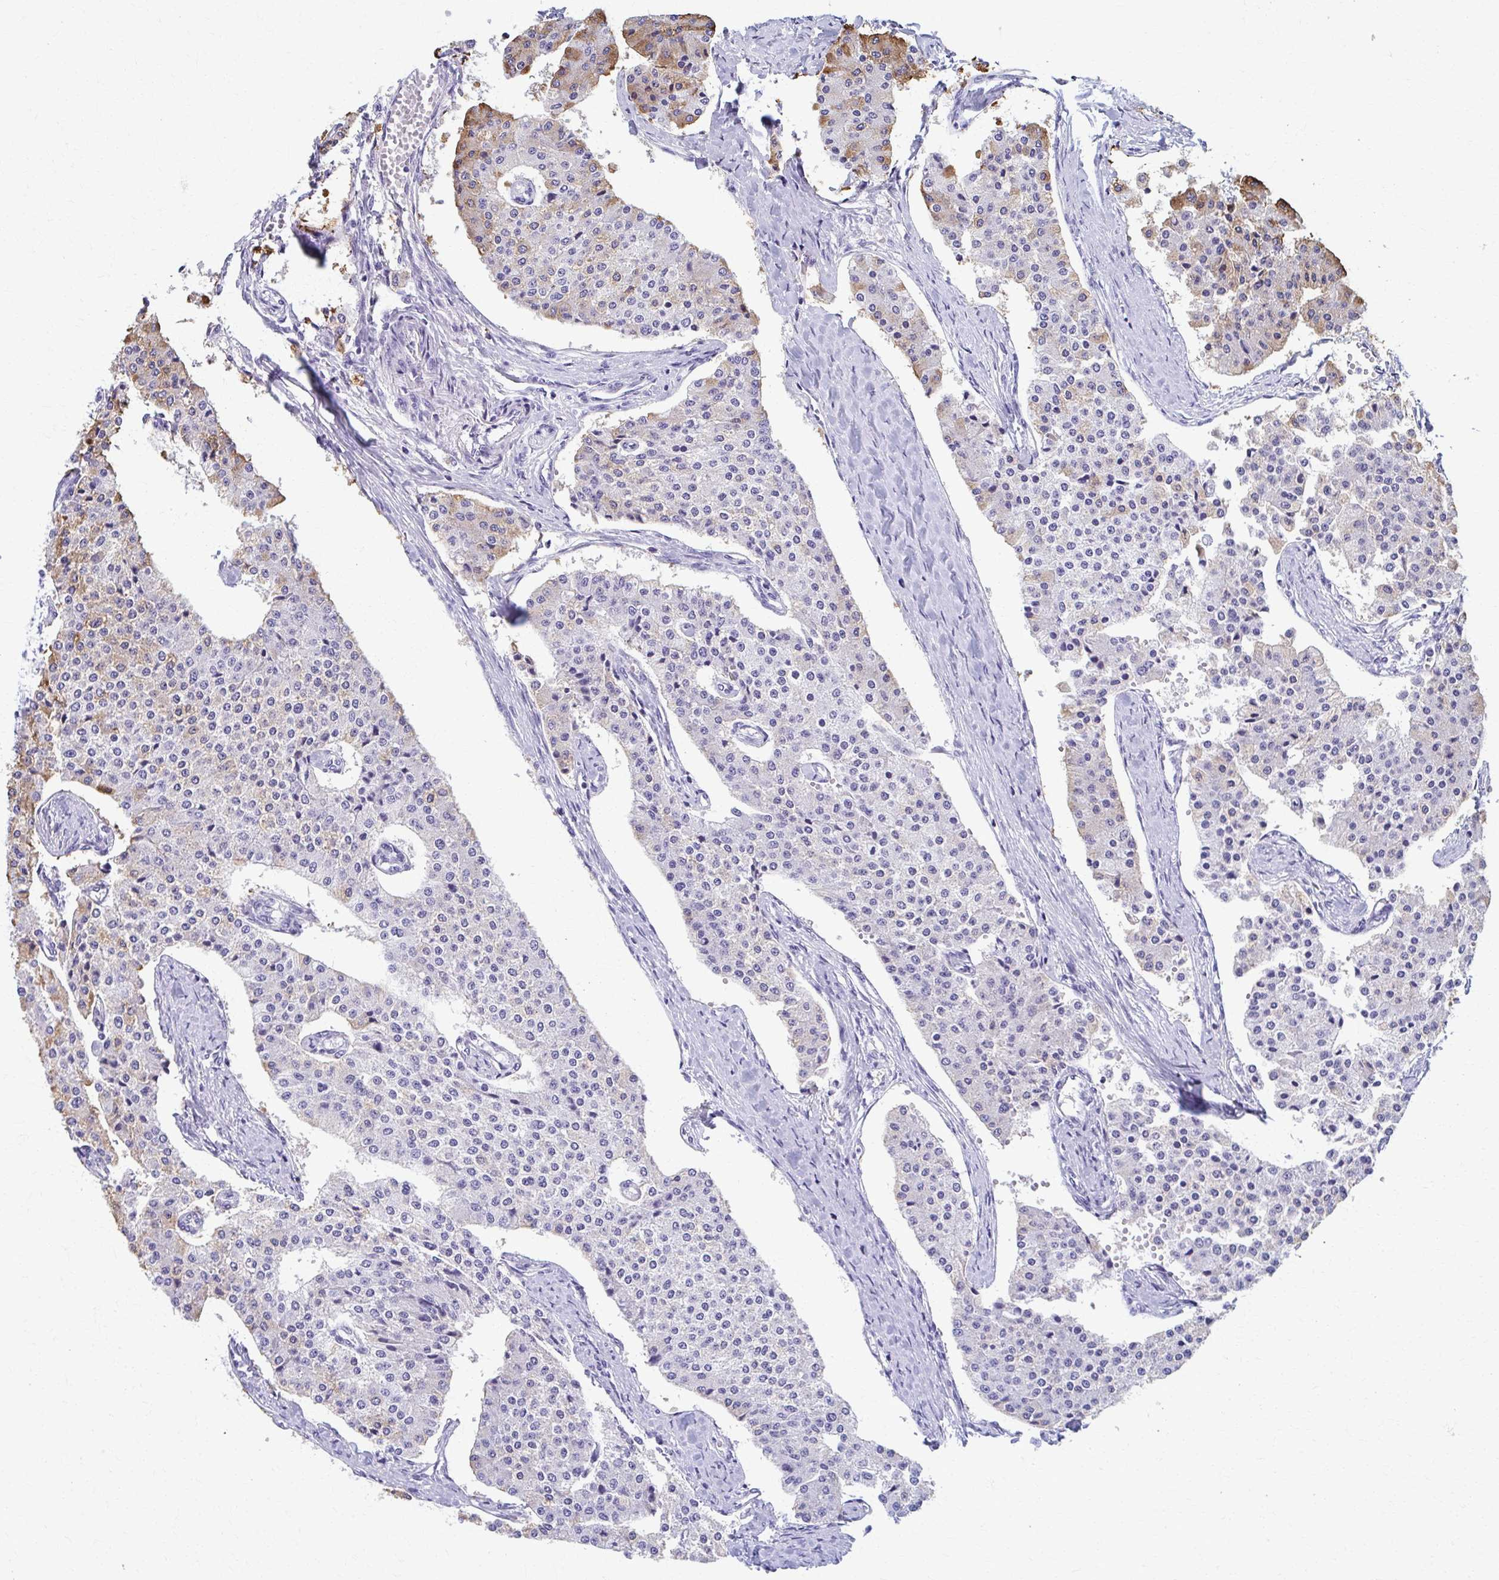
{"staining": {"intensity": "moderate", "quantity": "<25%", "location": "cytoplasmic/membranous"}, "tissue": "carcinoid", "cell_type": "Tumor cells", "image_type": "cancer", "snomed": [{"axis": "morphology", "description": "Carcinoid, malignant, NOS"}, {"axis": "topography", "description": "Colon"}], "caption": "IHC of carcinoid shows low levels of moderate cytoplasmic/membranous staining in about <25% of tumor cells. Nuclei are stained in blue.", "gene": "MPLKIP", "patient": {"sex": "female", "age": 52}}